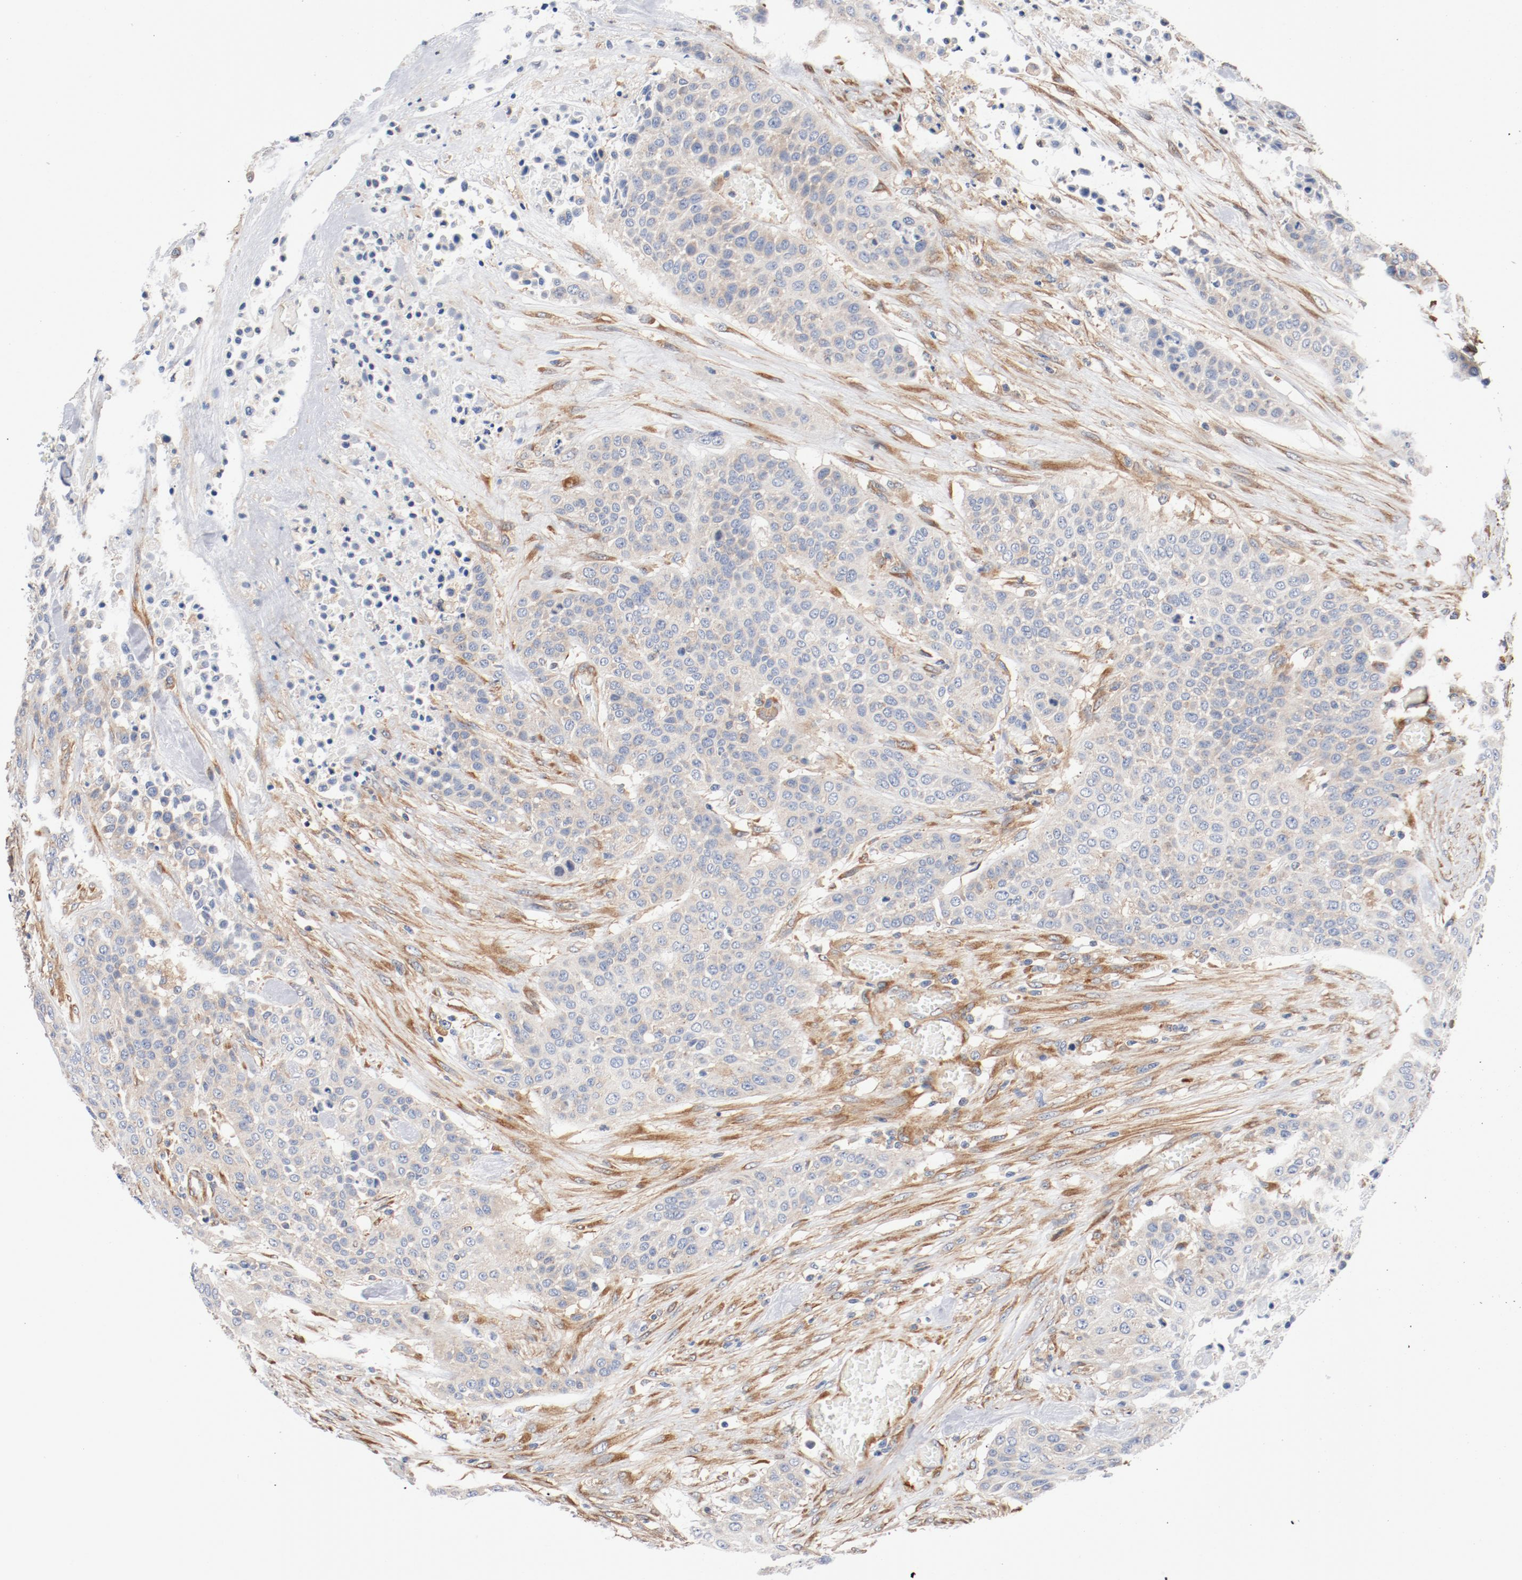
{"staining": {"intensity": "weak", "quantity": "<25%", "location": "cytoplasmic/membranous"}, "tissue": "urothelial cancer", "cell_type": "Tumor cells", "image_type": "cancer", "snomed": [{"axis": "morphology", "description": "Urothelial carcinoma, High grade"}, {"axis": "topography", "description": "Urinary bladder"}], "caption": "Urothelial cancer was stained to show a protein in brown. There is no significant expression in tumor cells.", "gene": "ILK", "patient": {"sex": "male", "age": 74}}